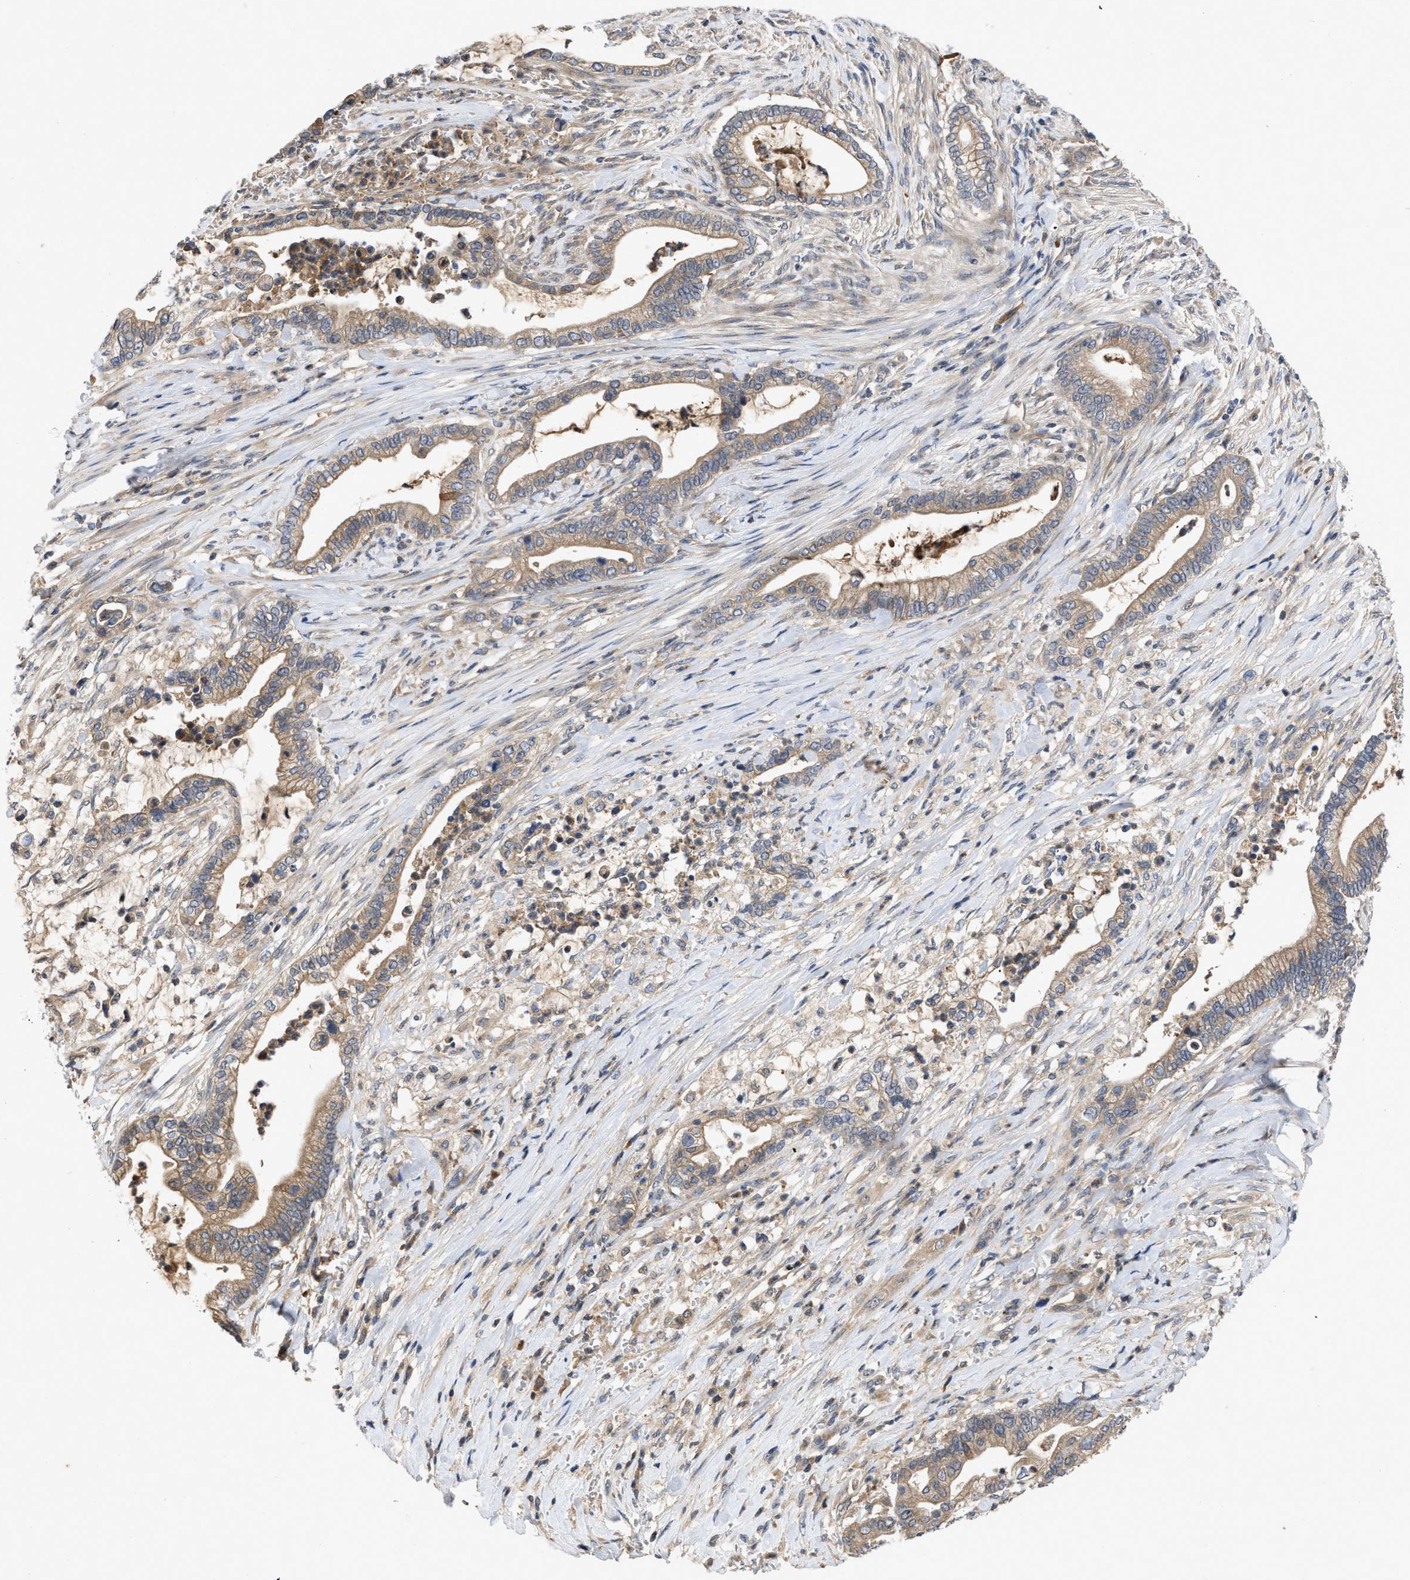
{"staining": {"intensity": "moderate", "quantity": ">75%", "location": "cytoplasmic/membranous"}, "tissue": "pancreatic cancer", "cell_type": "Tumor cells", "image_type": "cancer", "snomed": [{"axis": "morphology", "description": "Adenocarcinoma, NOS"}, {"axis": "topography", "description": "Pancreas"}], "caption": "Pancreatic cancer stained with DAB (3,3'-diaminobenzidine) IHC exhibits medium levels of moderate cytoplasmic/membranous positivity in about >75% of tumor cells.", "gene": "VPS4A", "patient": {"sex": "male", "age": 69}}